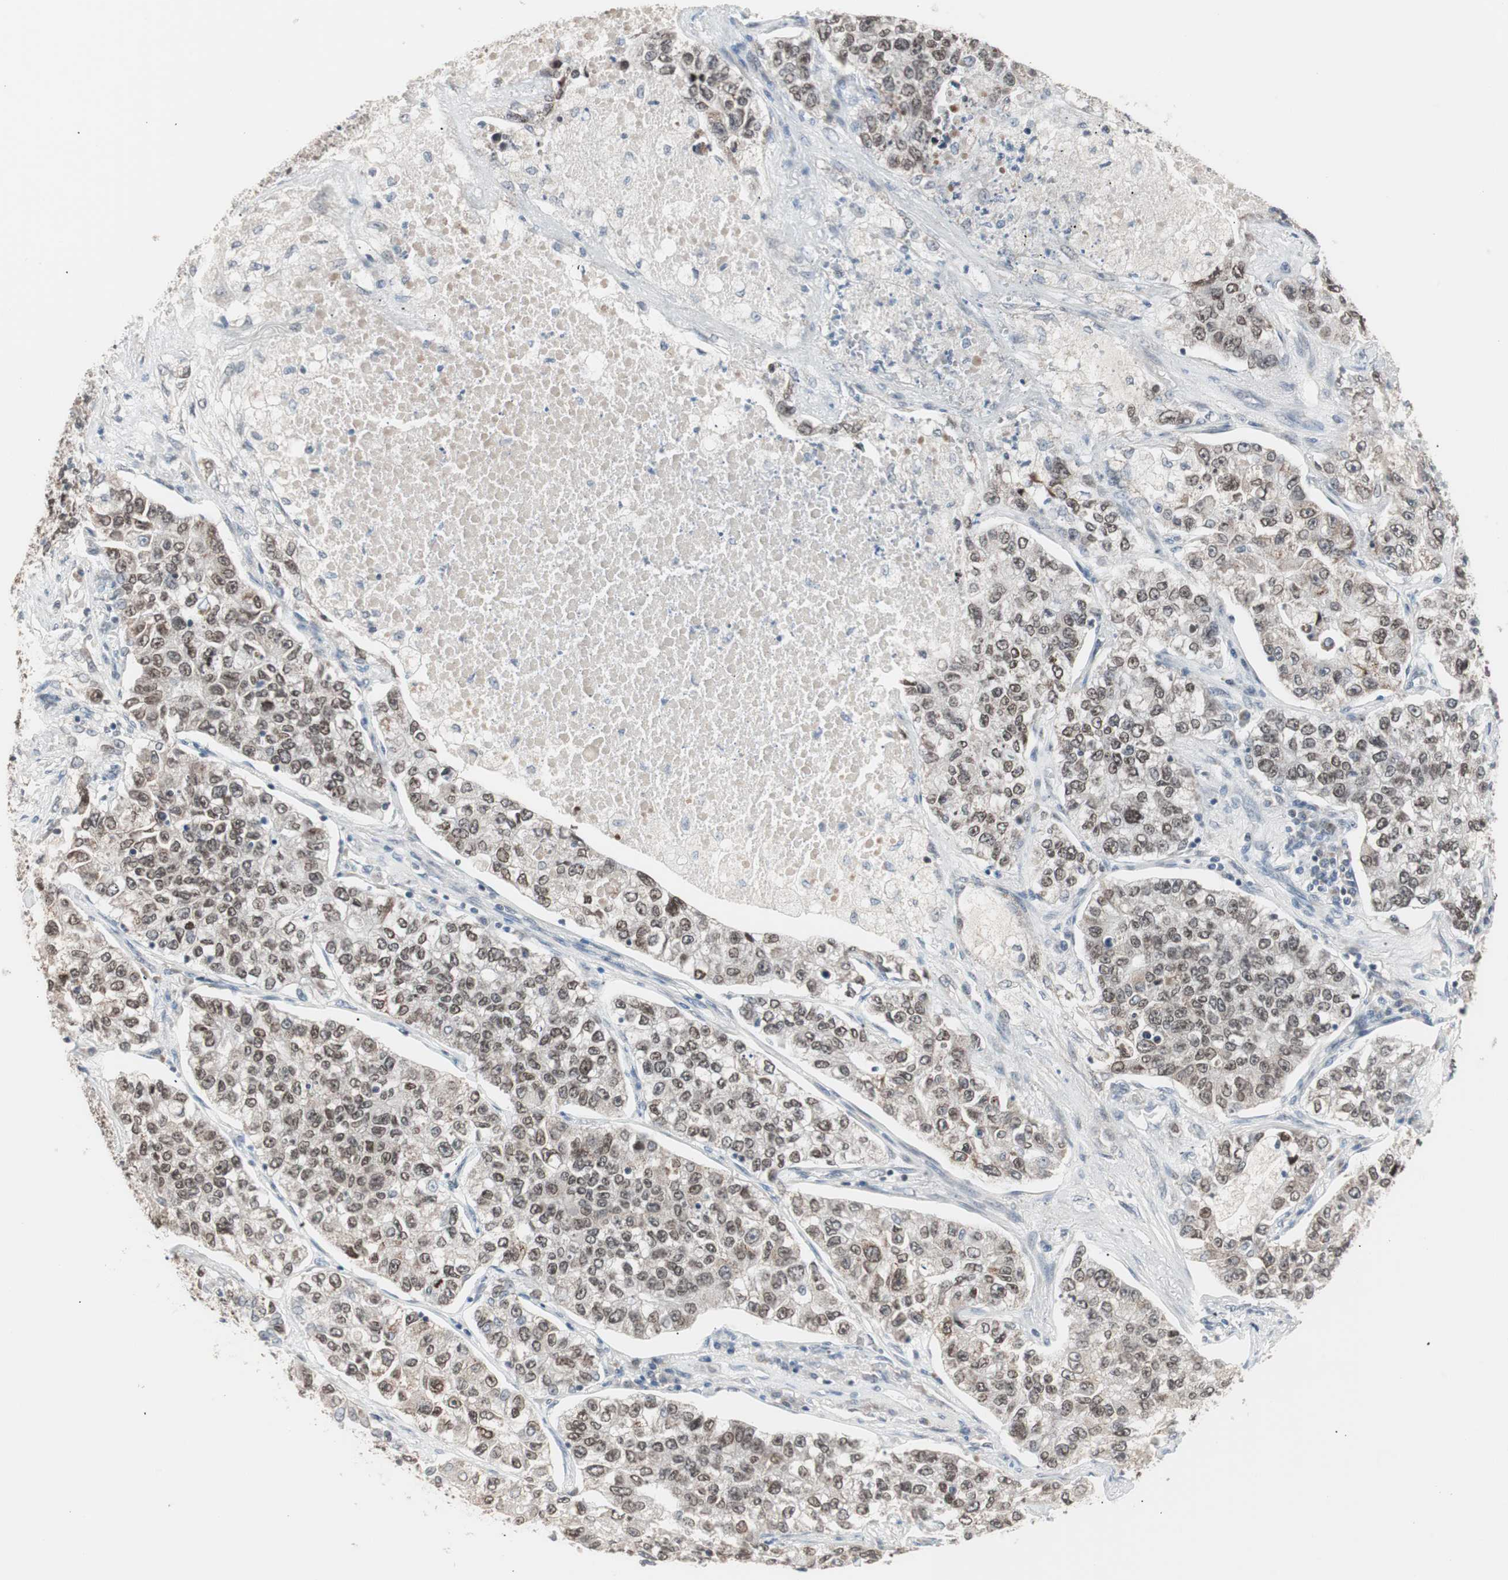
{"staining": {"intensity": "weak", "quantity": ">75%", "location": "nuclear"}, "tissue": "lung cancer", "cell_type": "Tumor cells", "image_type": "cancer", "snomed": [{"axis": "morphology", "description": "Adenocarcinoma, NOS"}, {"axis": "topography", "description": "Lung"}], "caption": "An image showing weak nuclear expression in about >75% of tumor cells in lung cancer, as visualized by brown immunohistochemical staining.", "gene": "LIG3", "patient": {"sex": "male", "age": 49}}